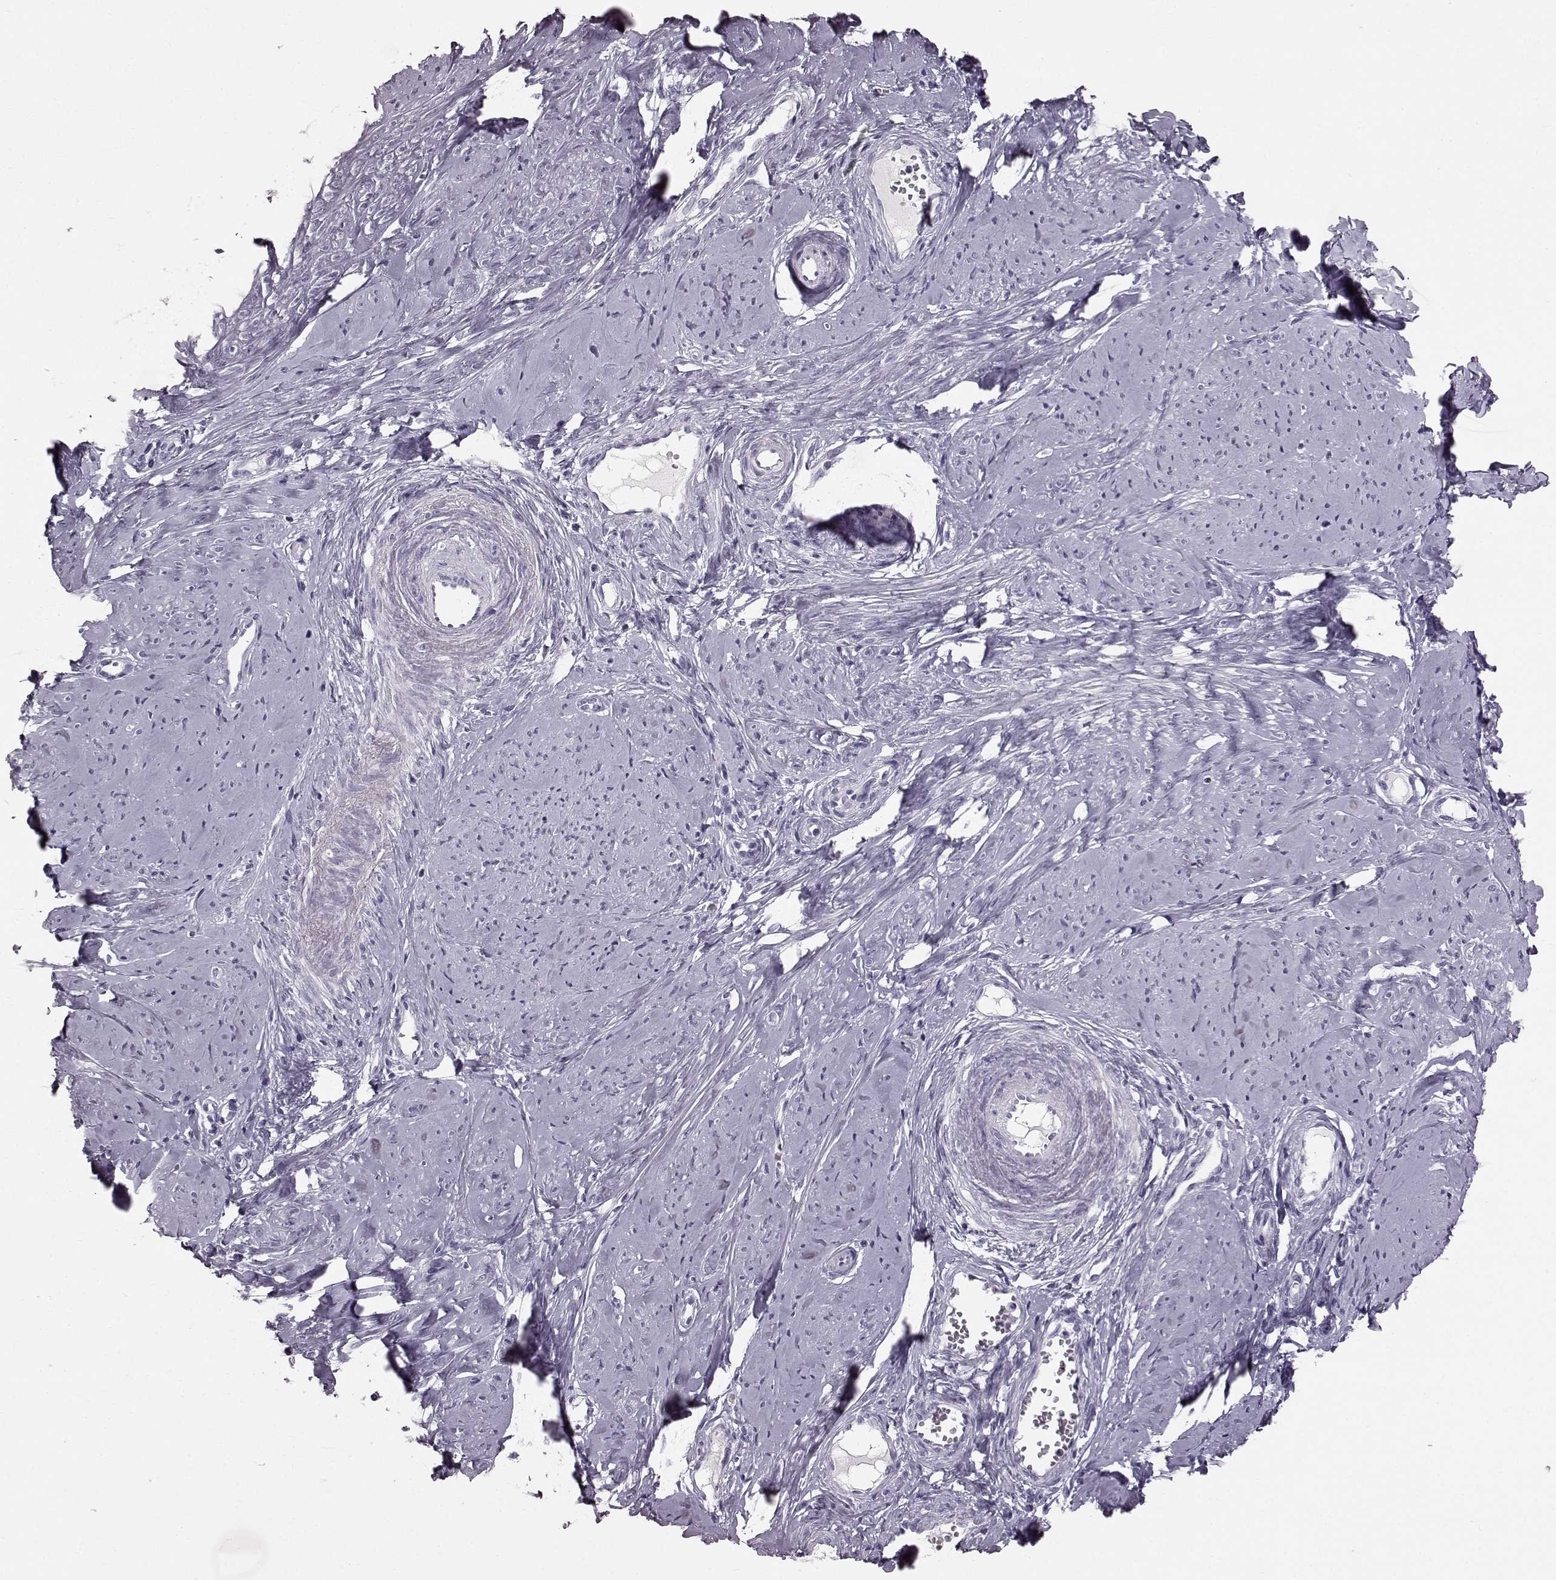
{"staining": {"intensity": "negative", "quantity": "none", "location": "none"}, "tissue": "smooth muscle", "cell_type": "Smooth muscle cells", "image_type": "normal", "snomed": [{"axis": "morphology", "description": "Normal tissue, NOS"}, {"axis": "topography", "description": "Smooth muscle"}], "caption": "A histopathology image of smooth muscle stained for a protein demonstrates no brown staining in smooth muscle cells.", "gene": "TCHHL1", "patient": {"sex": "female", "age": 48}}